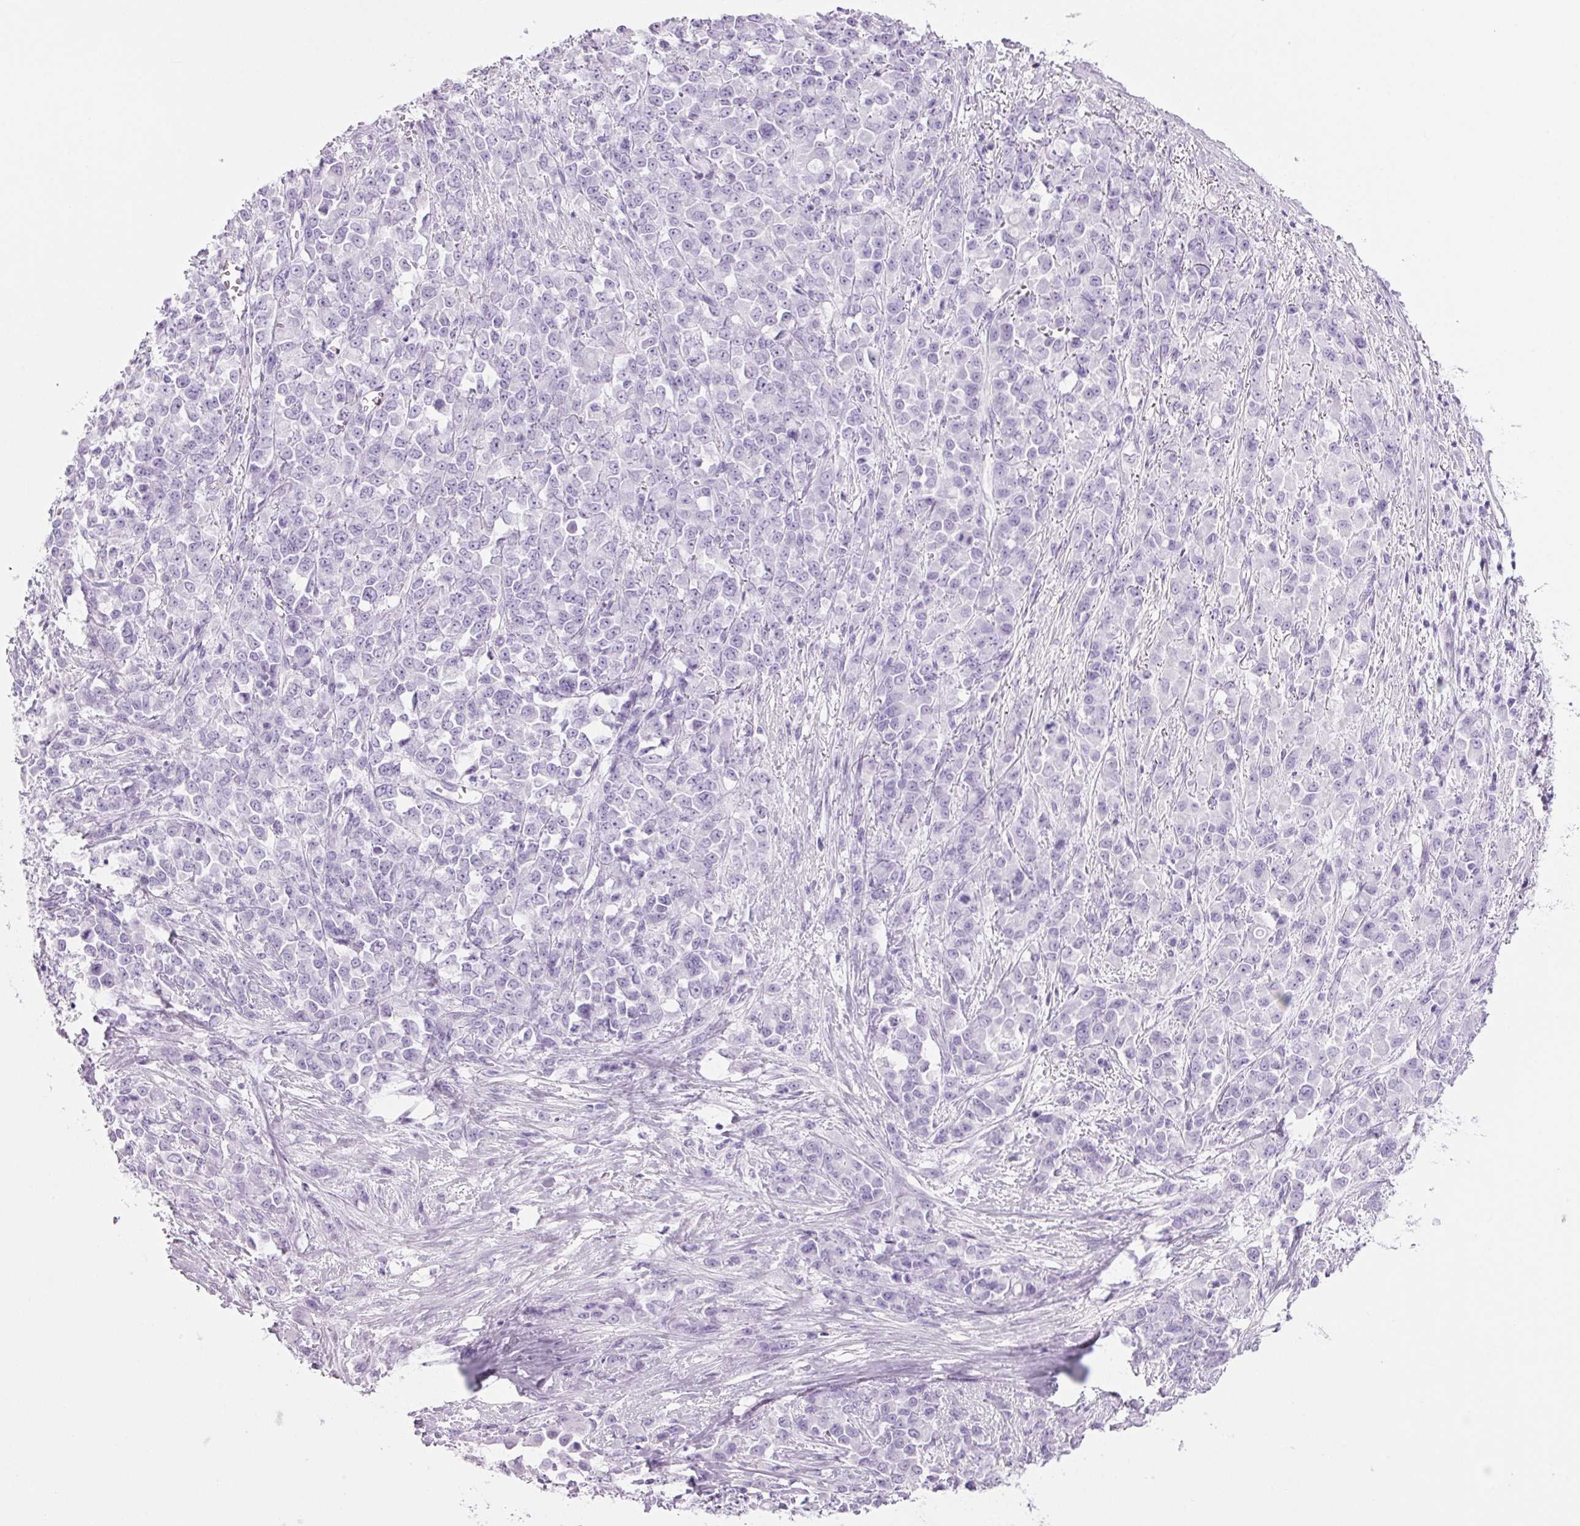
{"staining": {"intensity": "negative", "quantity": "none", "location": "none"}, "tissue": "stomach cancer", "cell_type": "Tumor cells", "image_type": "cancer", "snomed": [{"axis": "morphology", "description": "Adenocarcinoma, NOS"}, {"axis": "topography", "description": "Stomach"}], "caption": "Tumor cells are negative for brown protein staining in adenocarcinoma (stomach). (DAB immunohistochemistry with hematoxylin counter stain).", "gene": "PPP1R1A", "patient": {"sex": "female", "age": 76}}